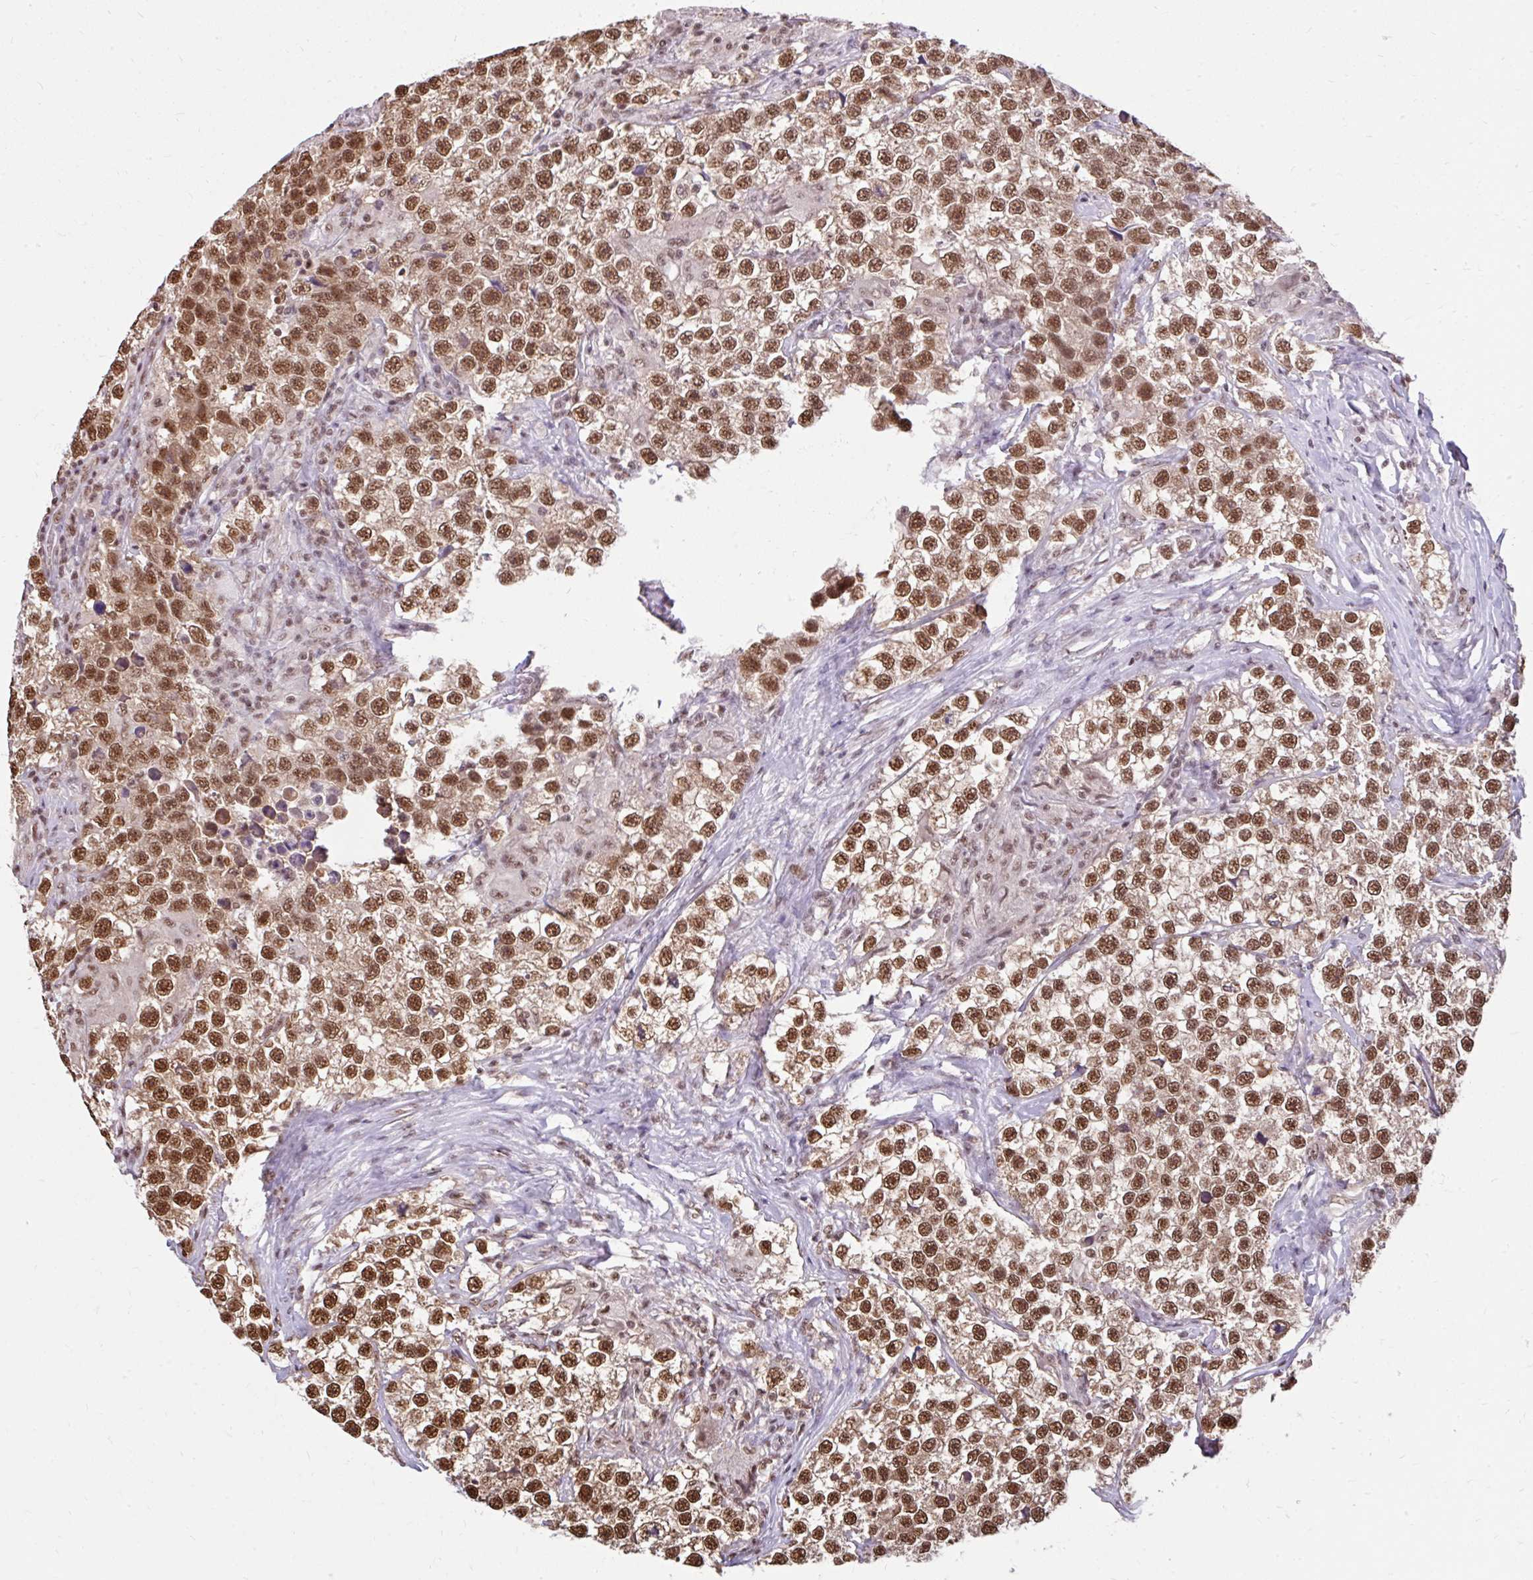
{"staining": {"intensity": "moderate", "quantity": ">75%", "location": "nuclear"}, "tissue": "testis cancer", "cell_type": "Tumor cells", "image_type": "cancer", "snomed": [{"axis": "morphology", "description": "Seminoma, NOS"}, {"axis": "topography", "description": "Testis"}], "caption": "Immunohistochemistry (DAB (3,3'-diaminobenzidine)) staining of testis seminoma displays moderate nuclear protein positivity in about >75% of tumor cells.", "gene": "ABCA9", "patient": {"sex": "male", "age": 46}}